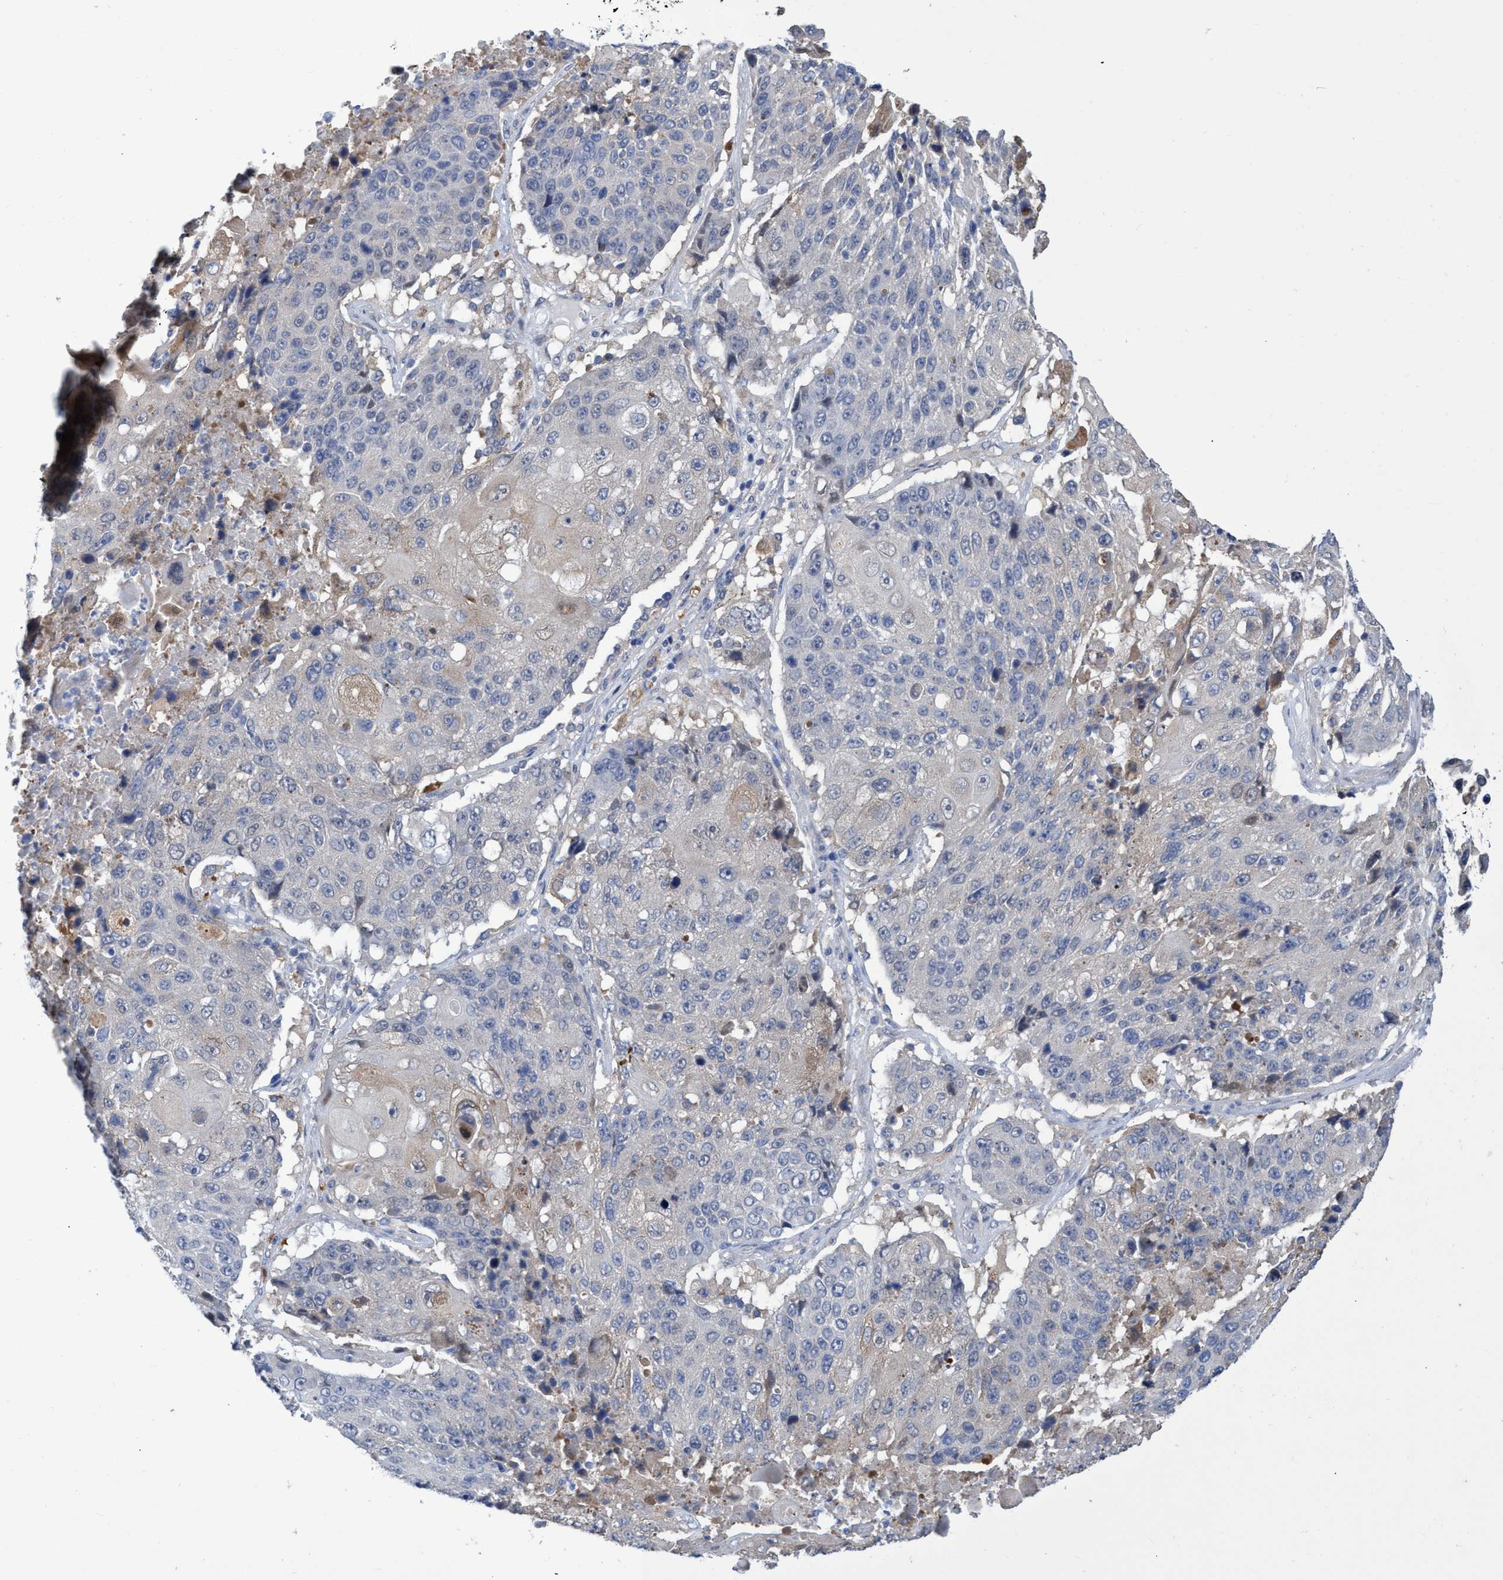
{"staining": {"intensity": "negative", "quantity": "none", "location": "none"}, "tissue": "lung cancer", "cell_type": "Tumor cells", "image_type": "cancer", "snomed": [{"axis": "morphology", "description": "Squamous cell carcinoma, NOS"}, {"axis": "topography", "description": "Lung"}], "caption": "Tumor cells are negative for brown protein staining in squamous cell carcinoma (lung).", "gene": "SVEP1", "patient": {"sex": "male", "age": 61}}